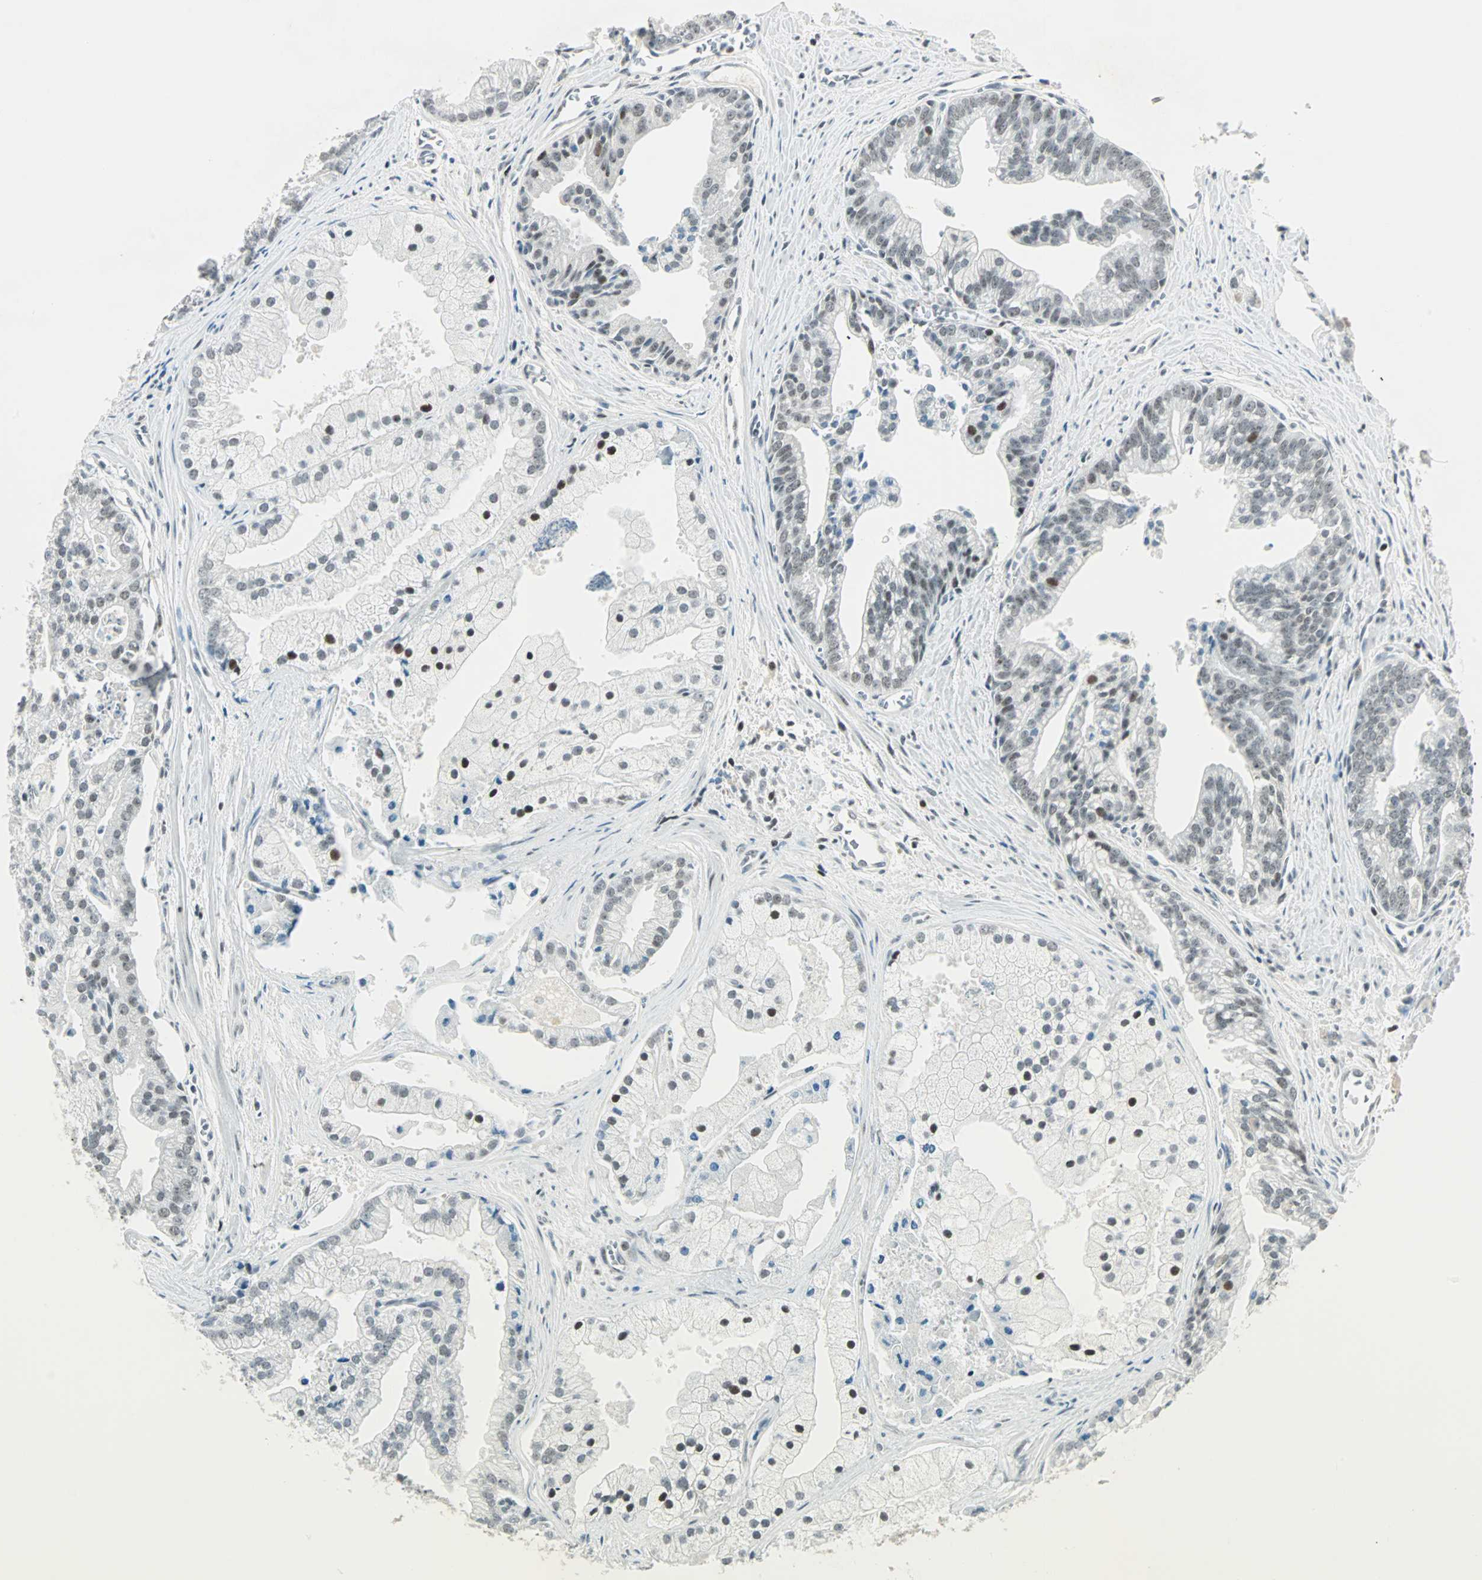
{"staining": {"intensity": "weak", "quantity": "25%-75%", "location": "nuclear"}, "tissue": "prostate cancer", "cell_type": "Tumor cells", "image_type": "cancer", "snomed": [{"axis": "morphology", "description": "Adenocarcinoma, High grade"}, {"axis": "topography", "description": "Prostate"}], "caption": "Prostate cancer (high-grade adenocarcinoma) tissue shows weak nuclear expression in approximately 25%-75% of tumor cells", "gene": "SIN3A", "patient": {"sex": "male", "age": 67}}